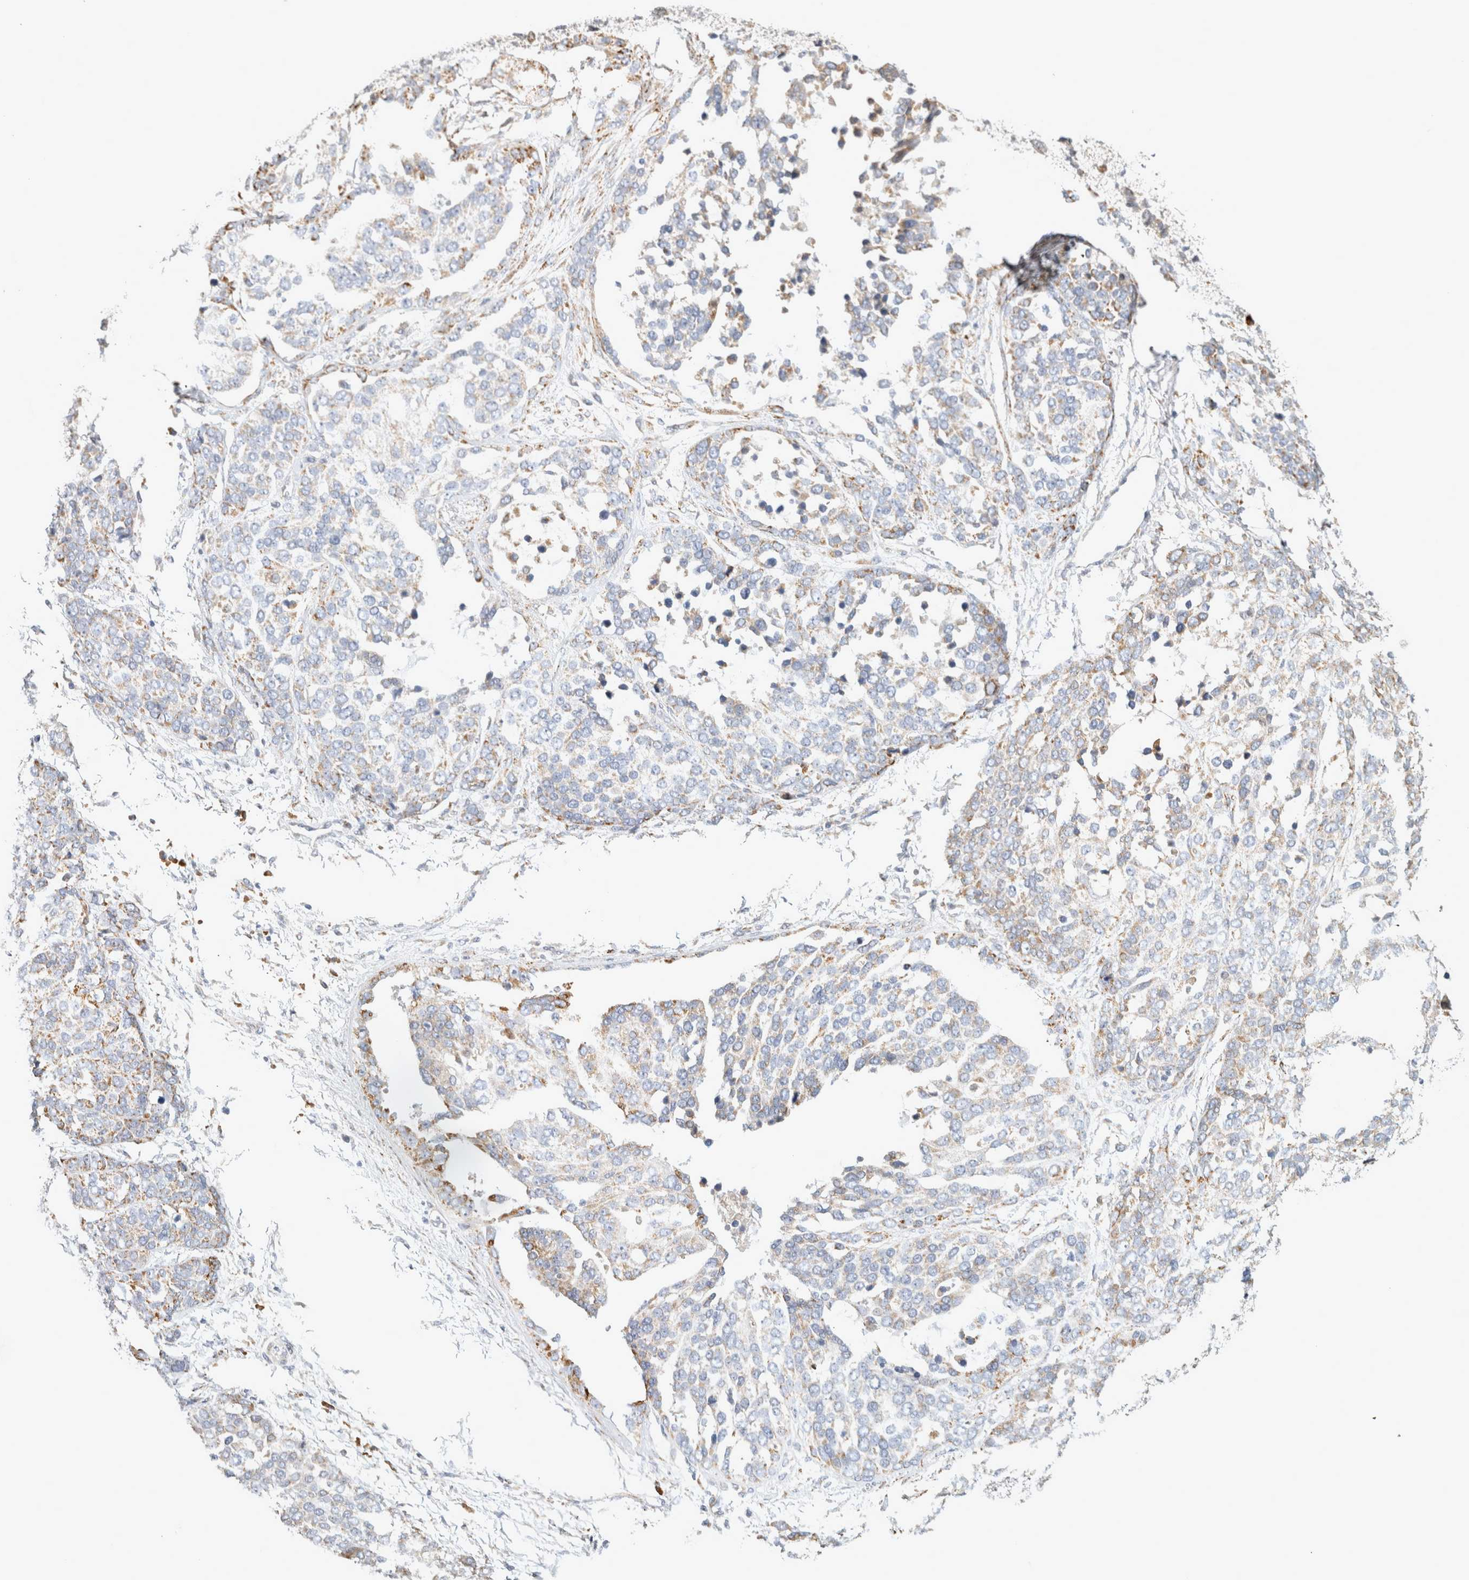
{"staining": {"intensity": "moderate", "quantity": "<25%", "location": "cytoplasmic/membranous"}, "tissue": "ovarian cancer", "cell_type": "Tumor cells", "image_type": "cancer", "snomed": [{"axis": "morphology", "description": "Cystadenocarcinoma, serous, NOS"}, {"axis": "topography", "description": "Ovary"}], "caption": "Ovarian serous cystadenocarcinoma tissue exhibits moderate cytoplasmic/membranous staining in about <25% of tumor cells, visualized by immunohistochemistry.", "gene": "RPN2", "patient": {"sex": "female", "age": 44}}